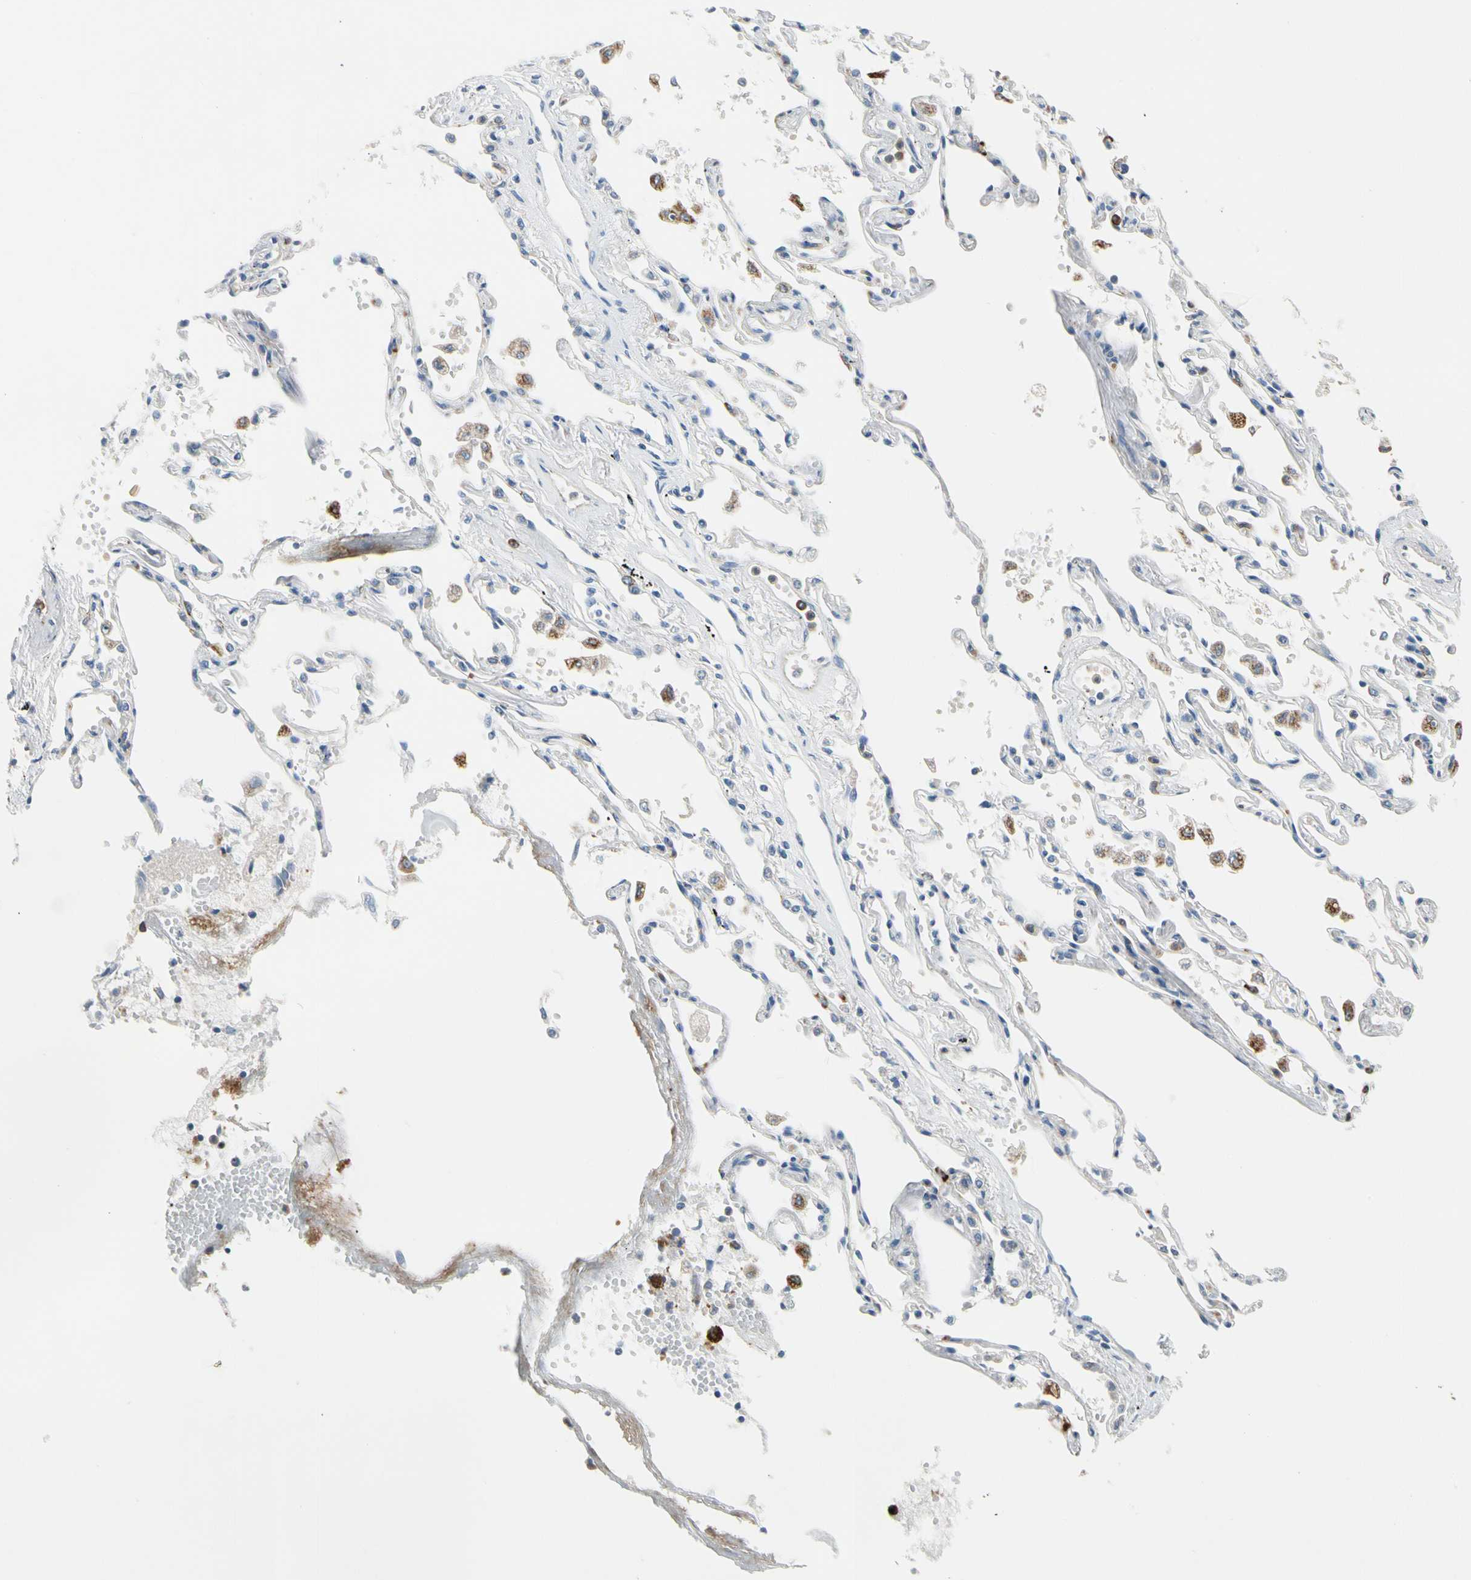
{"staining": {"intensity": "weak", "quantity": "25%-75%", "location": "cytoplasmic/membranous"}, "tissue": "adipose tissue", "cell_type": "Adipocytes", "image_type": "normal", "snomed": [{"axis": "morphology", "description": "Normal tissue, NOS"}, {"axis": "morphology", "description": "Adenocarcinoma, NOS"}, {"axis": "topography", "description": "Cartilage tissue"}, {"axis": "topography", "description": "Bronchus"}, {"axis": "topography", "description": "Lung"}], "caption": "Protein analysis of unremarkable adipose tissue demonstrates weak cytoplasmic/membranous staining in approximately 25%-75% of adipocytes. The staining is performed using DAB brown chromogen to label protein expression. The nuclei are counter-stained blue using hematoxylin.", "gene": "LY6G6F", "patient": {"sex": "female", "age": 67}}